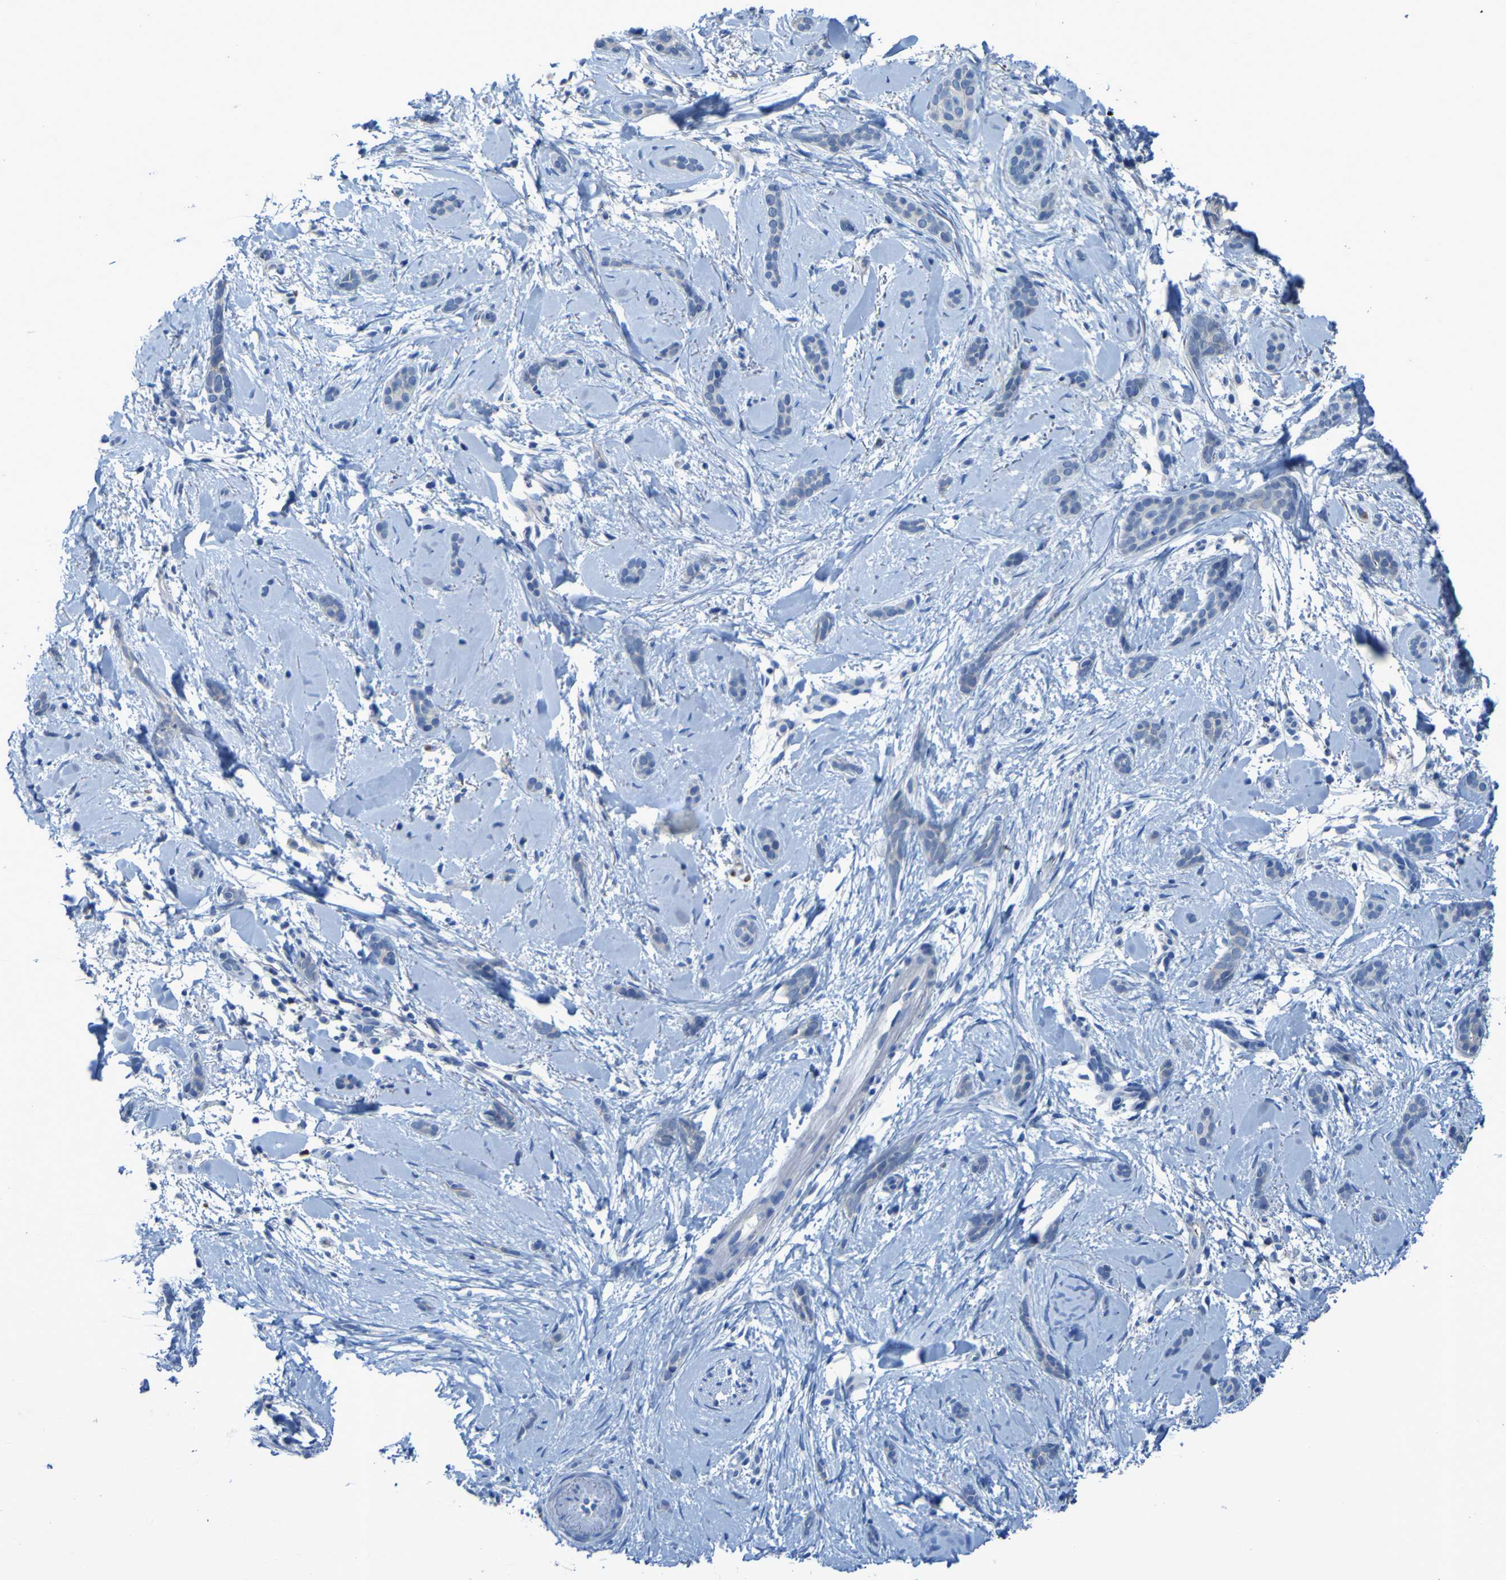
{"staining": {"intensity": "negative", "quantity": "none", "location": "none"}, "tissue": "skin cancer", "cell_type": "Tumor cells", "image_type": "cancer", "snomed": [{"axis": "morphology", "description": "Basal cell carcinoma"}, {"axis": "morphology", "description": "Adnexal tumor, benign"}, {"axis": "topography", "description": "Skin"}], "caption": "Skin cancer (benign adnexal tumor) was stained to show a protein in brown. There is no significant positivity in tumor cells.", "gene": "SGK2", "patient": {"sex": "female", "age": 42}}